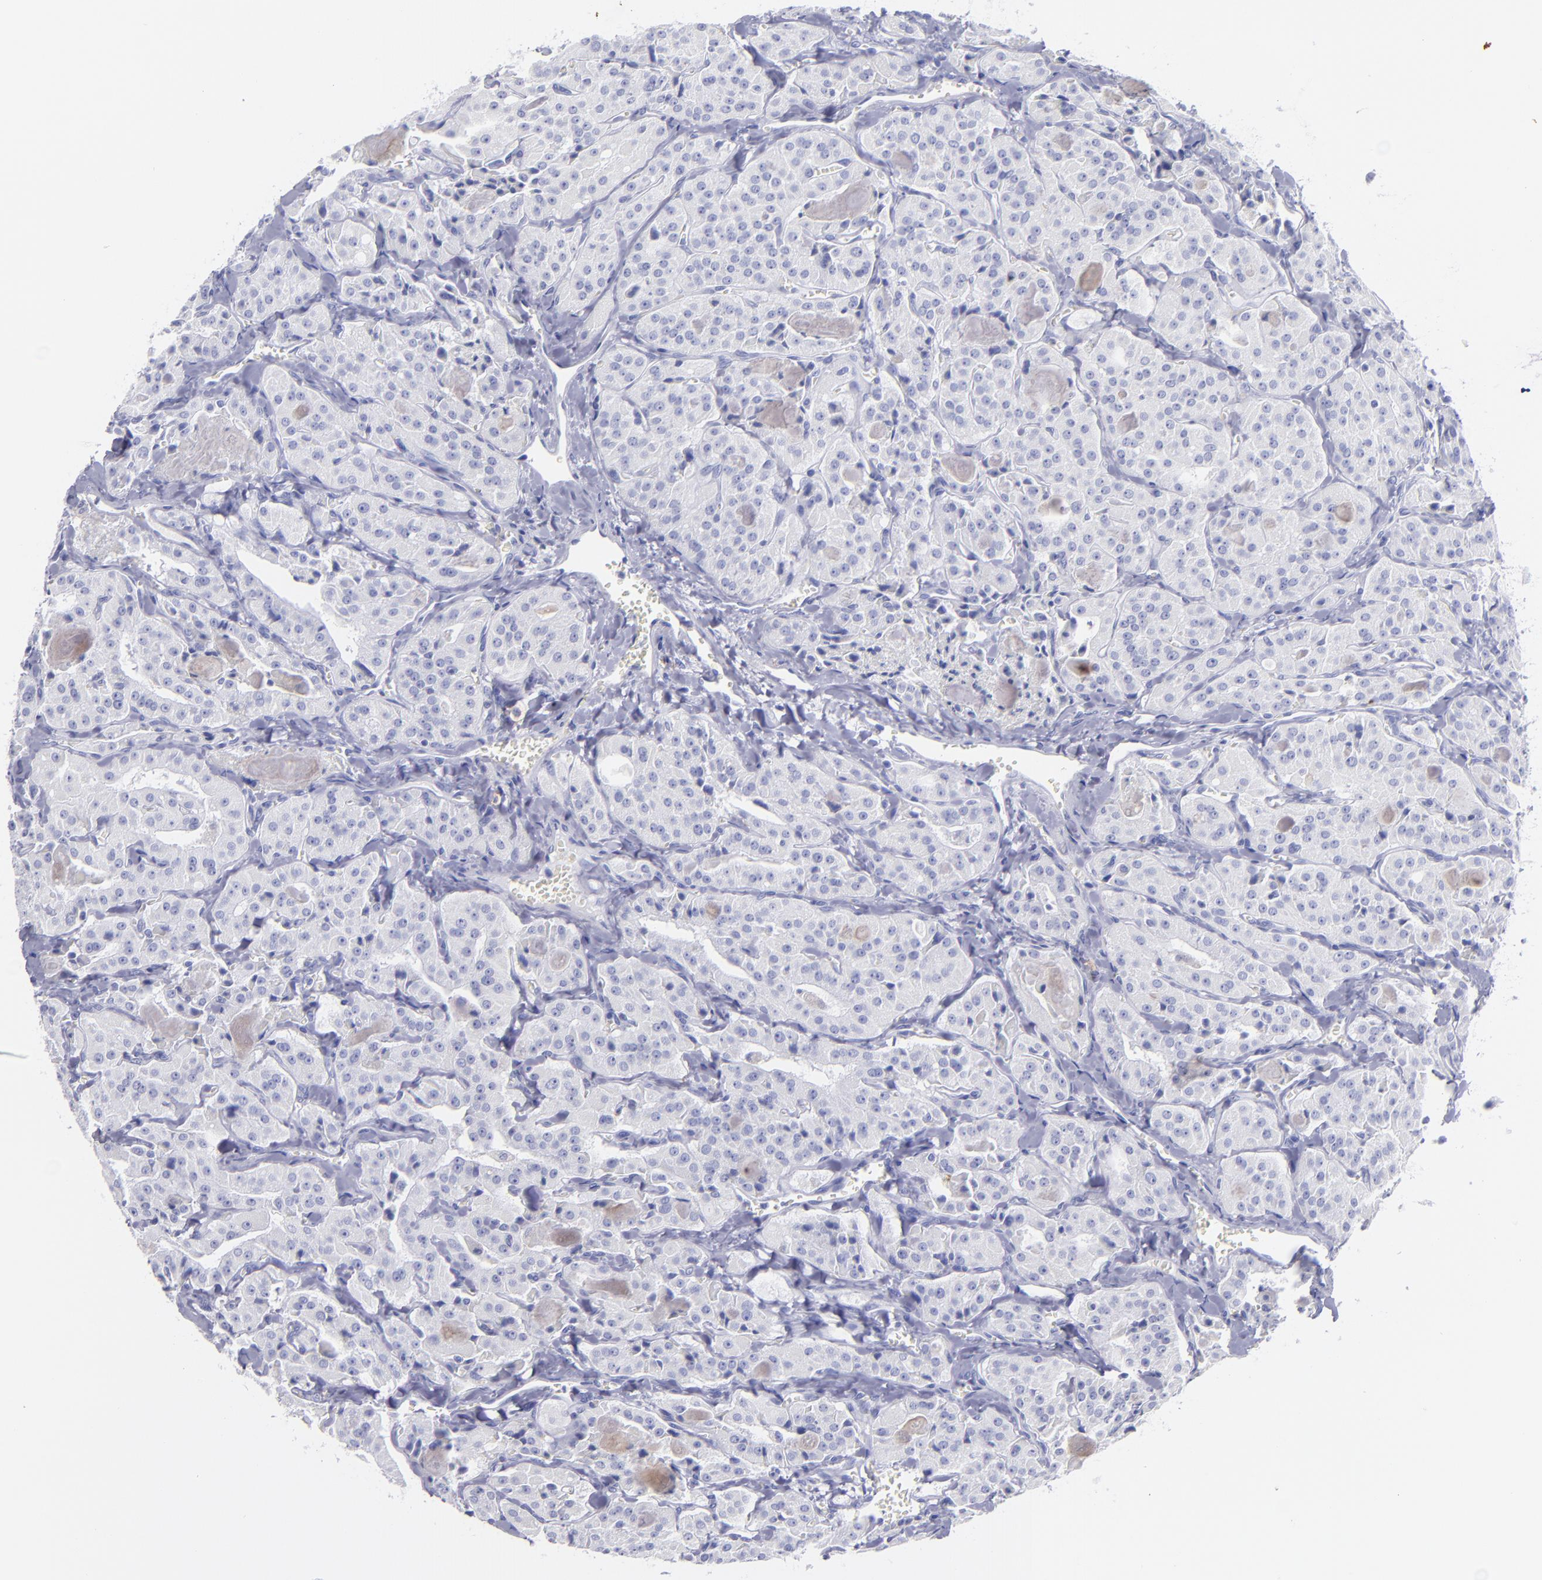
{"staining": {"intensity": "negative", "quantity": "none", "location": "none"}, "tissue": "thyroid cancer", "cell_type": "Tumor cells", "image_type": "cancer", "snomed": [{"axis": "morphology", "description": "Carcinoma, NOS"}, {"axis": "topography", "description": "Thyroid gland"}], "caption": "An IHC histopathology image of thyroid carcinoma is shown. There is no staining in tumor cells of thyroid carcinoma. (DAB immunohistochemistry visualized using brightfield microscopy, high magnification).", "gene": "CD82", "patient": {"sex": "male", "age": 76}}